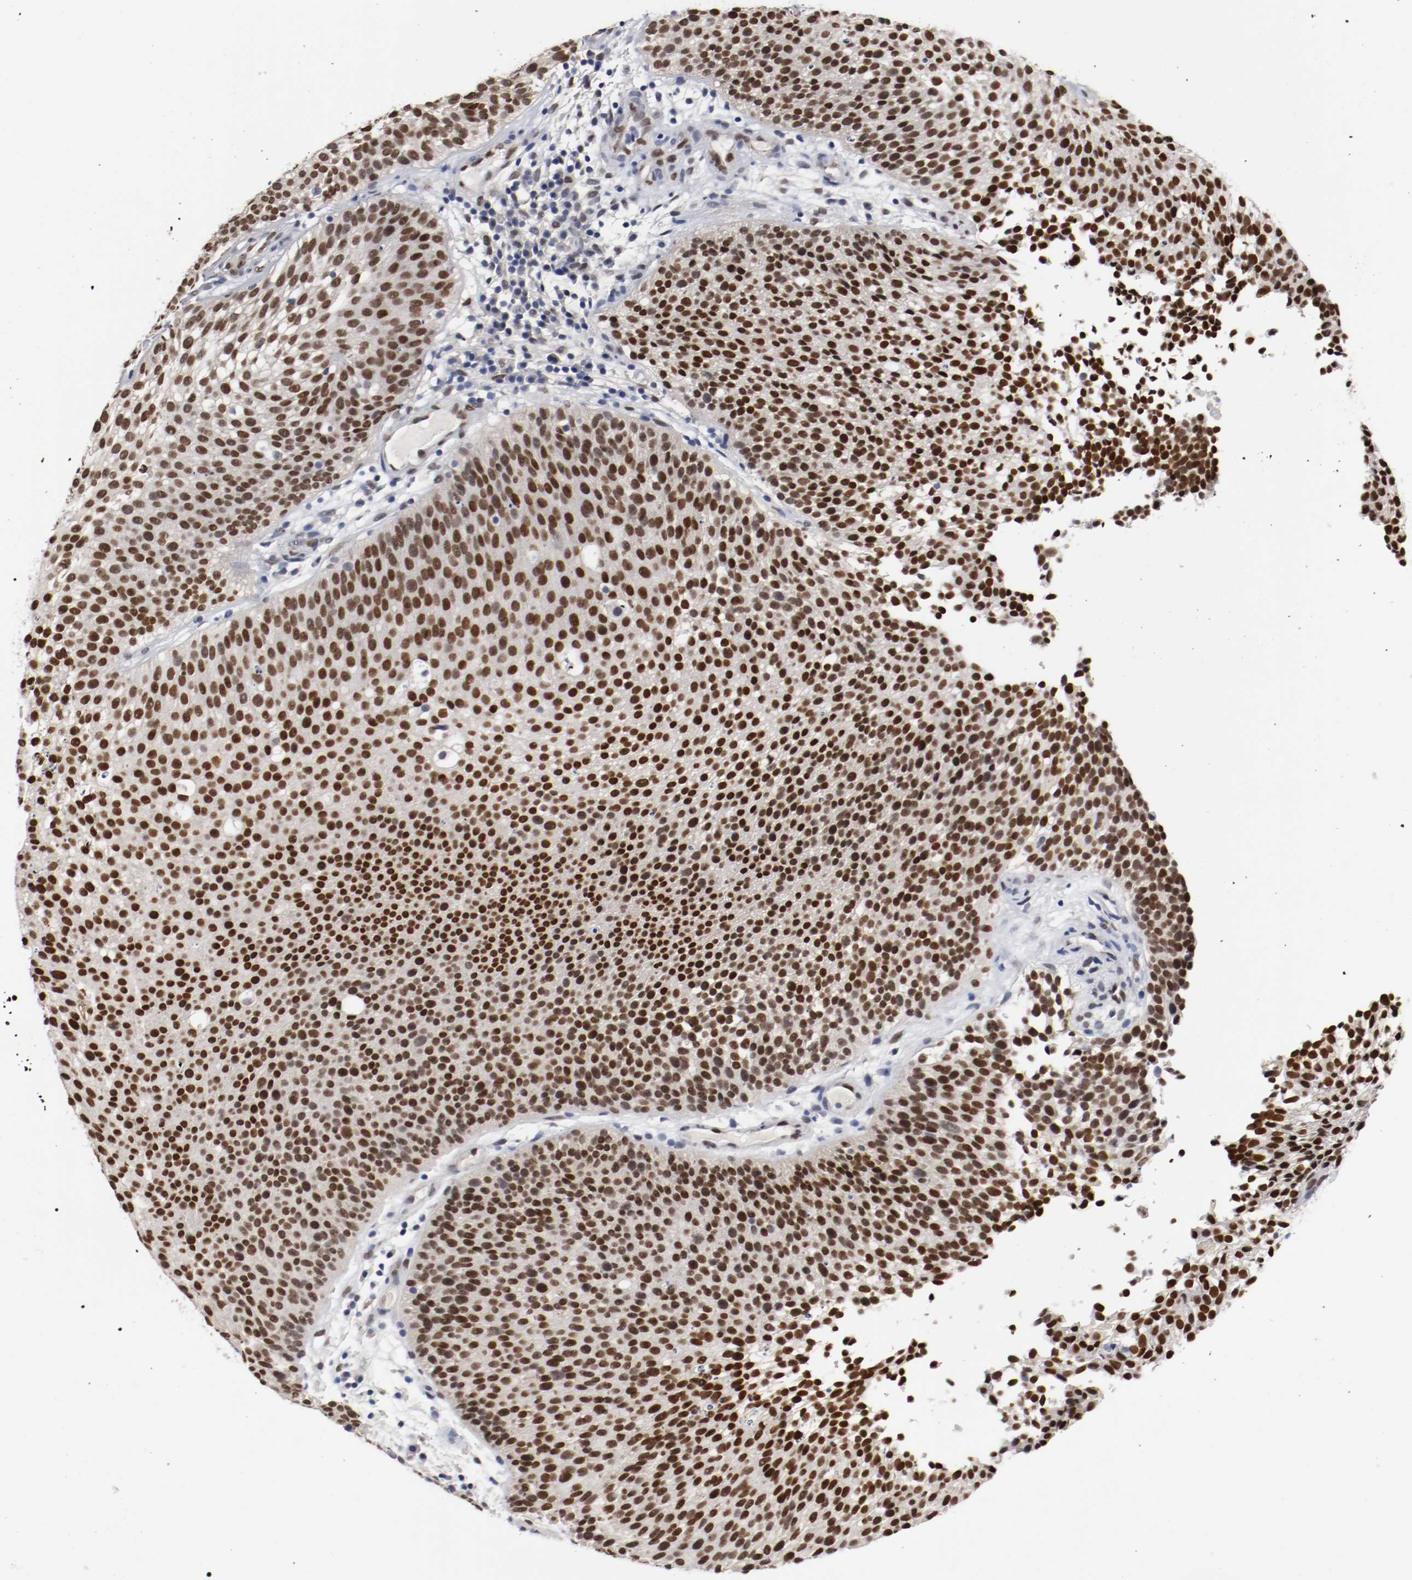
{"staining": {"intensity": "strong", "quantity": ">75%", "location": "nuclear"}, "tissue": "urothelial cancer", "cell_type": "Tumor cells", "image_type": "cancer", "snomed": [{"axis": "morphology", "description": "Urothelial carcinoma, Low grade"}, {"axis": "topography", "description": "Urinary bladder"}], "caption": "DAB (3,3'-diaminobenzidine) immunohistochemical staining of urothelial carcinoma (low-grade) shows strong nuclear protein expression in approximately >75% of tumor cells.", "gene": "FOSL2", "patient": {"sex": "male", "age": 85}}